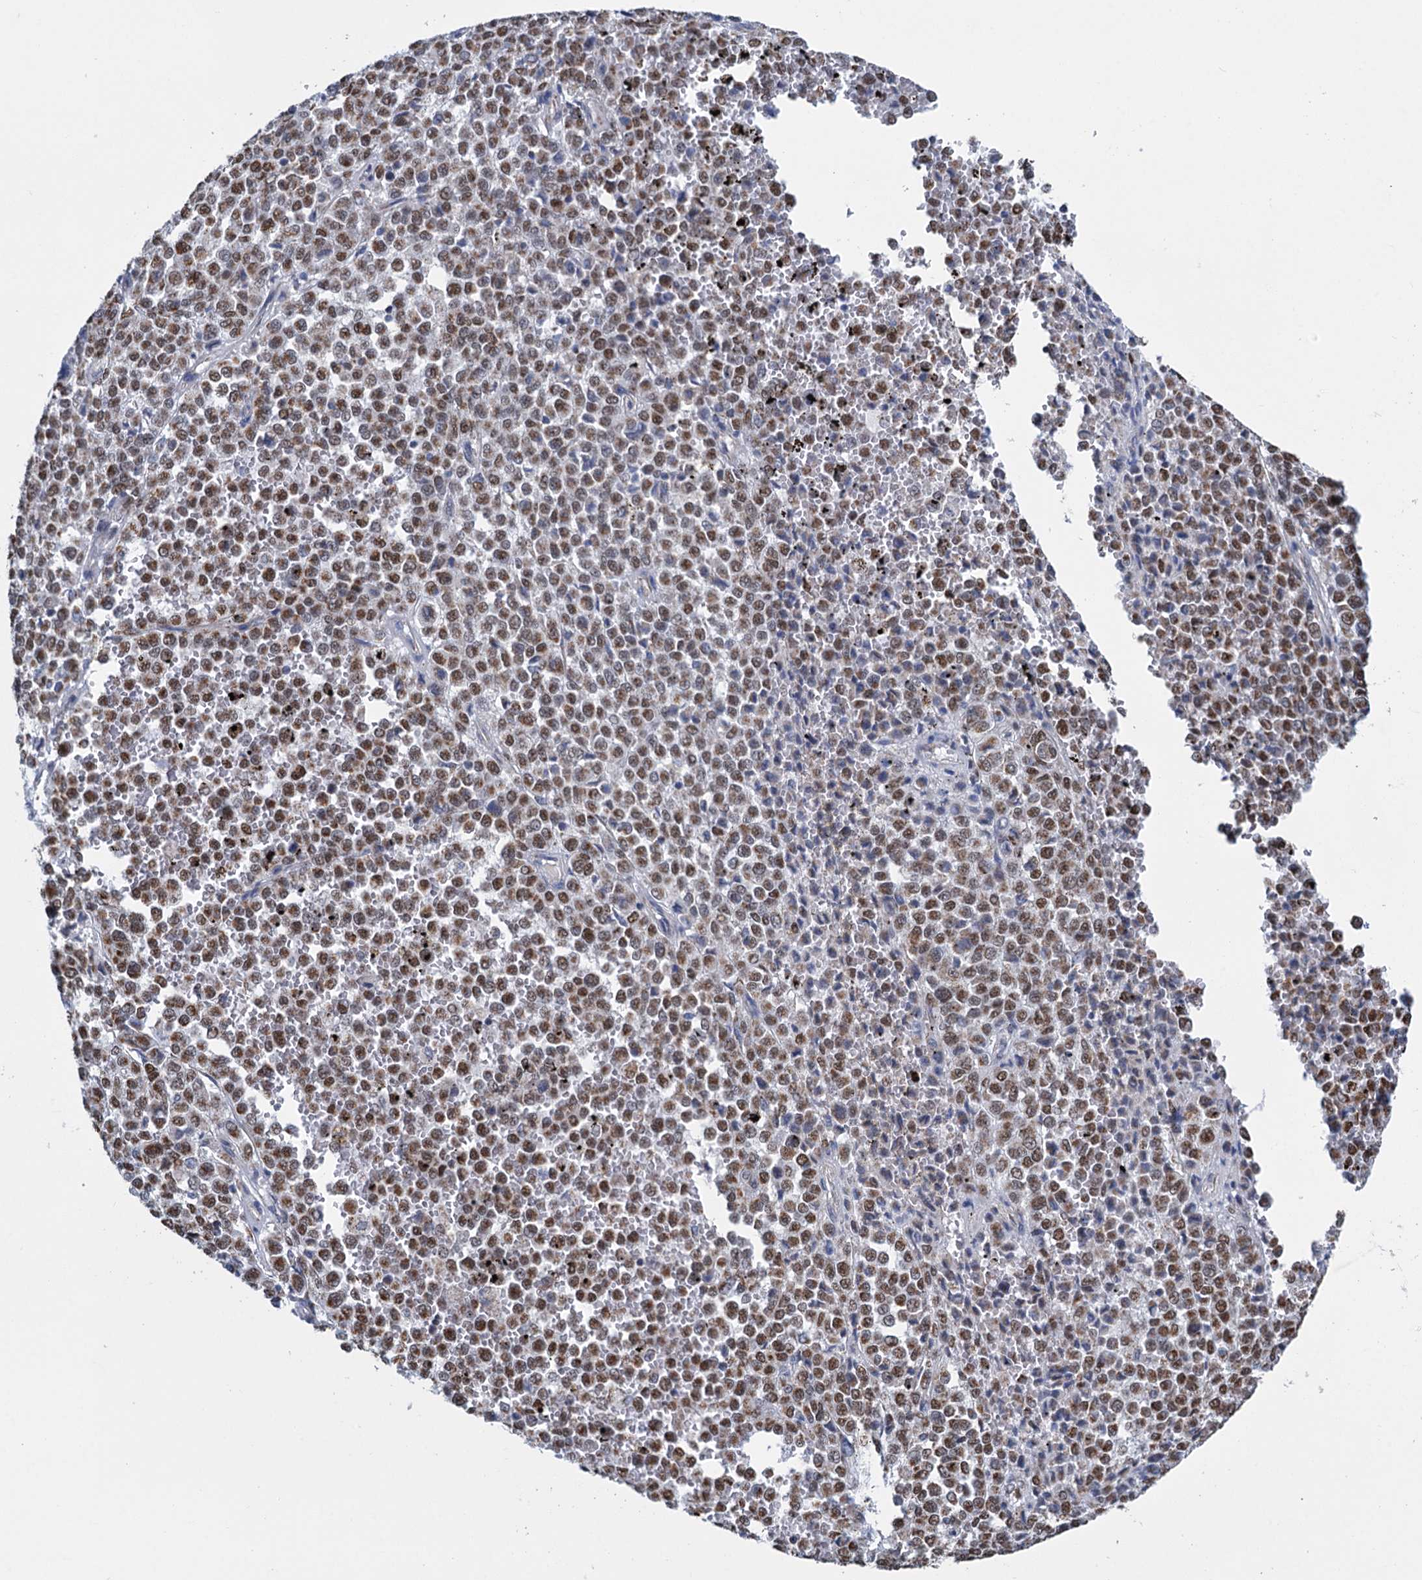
{"staining": {"intensity": "moderate", "quantity": ">75%", "location": "cytoplasmic/membranous,nuclear"}, "tissue": "melanoma", "cell_type": "Tumor cells", "image_type": "cancer", "snomed": [{"axis": "morphology", "description": "Malignant melanoma, Metastatic site"}, {"axis": "topography", "description": "Pancreas"}], "caption": "An image showing moderate cytoplasmic/membranous and nuclear positivity in about >75% of tumor cells in melanoma, as visualized by brown immunohistochemical staining.", "gene": "MORN3", "patient": {"sex": "female", "age": 30}}